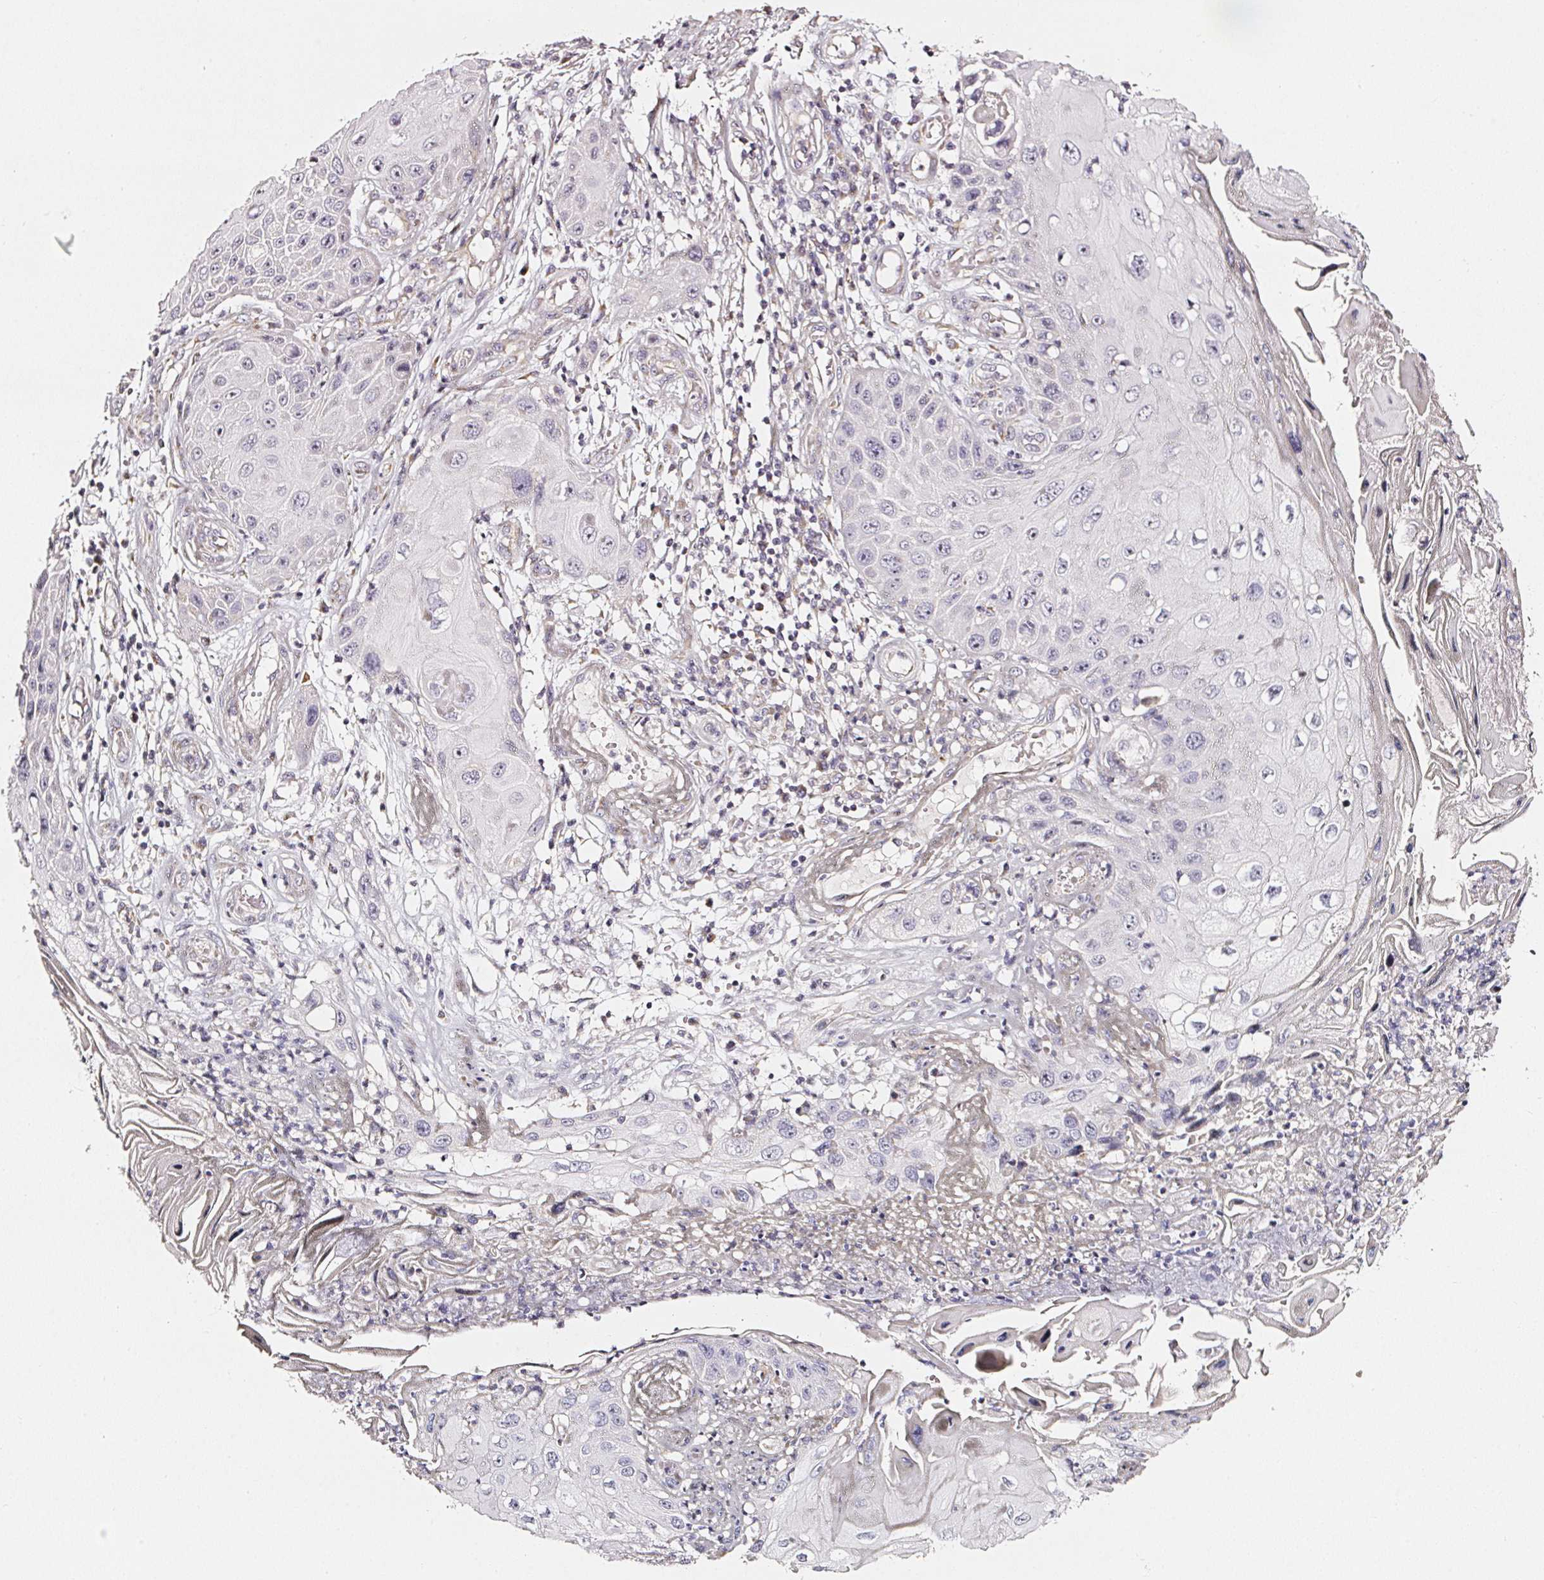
{"staining": {"intensity": "negative", "quantity": "none", "location": "none"}, "tissue": "skin cancer", "cell_type": "Tumor cells", "image_type": "cancer", "snomed": [{"axis": "morphology", "description": "Squamous cell carcinoma, NOS"}, {"axis": "topography", "description": "Skin"}, {"axis": "topography", "description": "Vulva"}], "caption": "Tumor cells show no significant expression in skin cancer.", "gene": "NTRK1", "patient": {"sex": "female", "age": 44}}